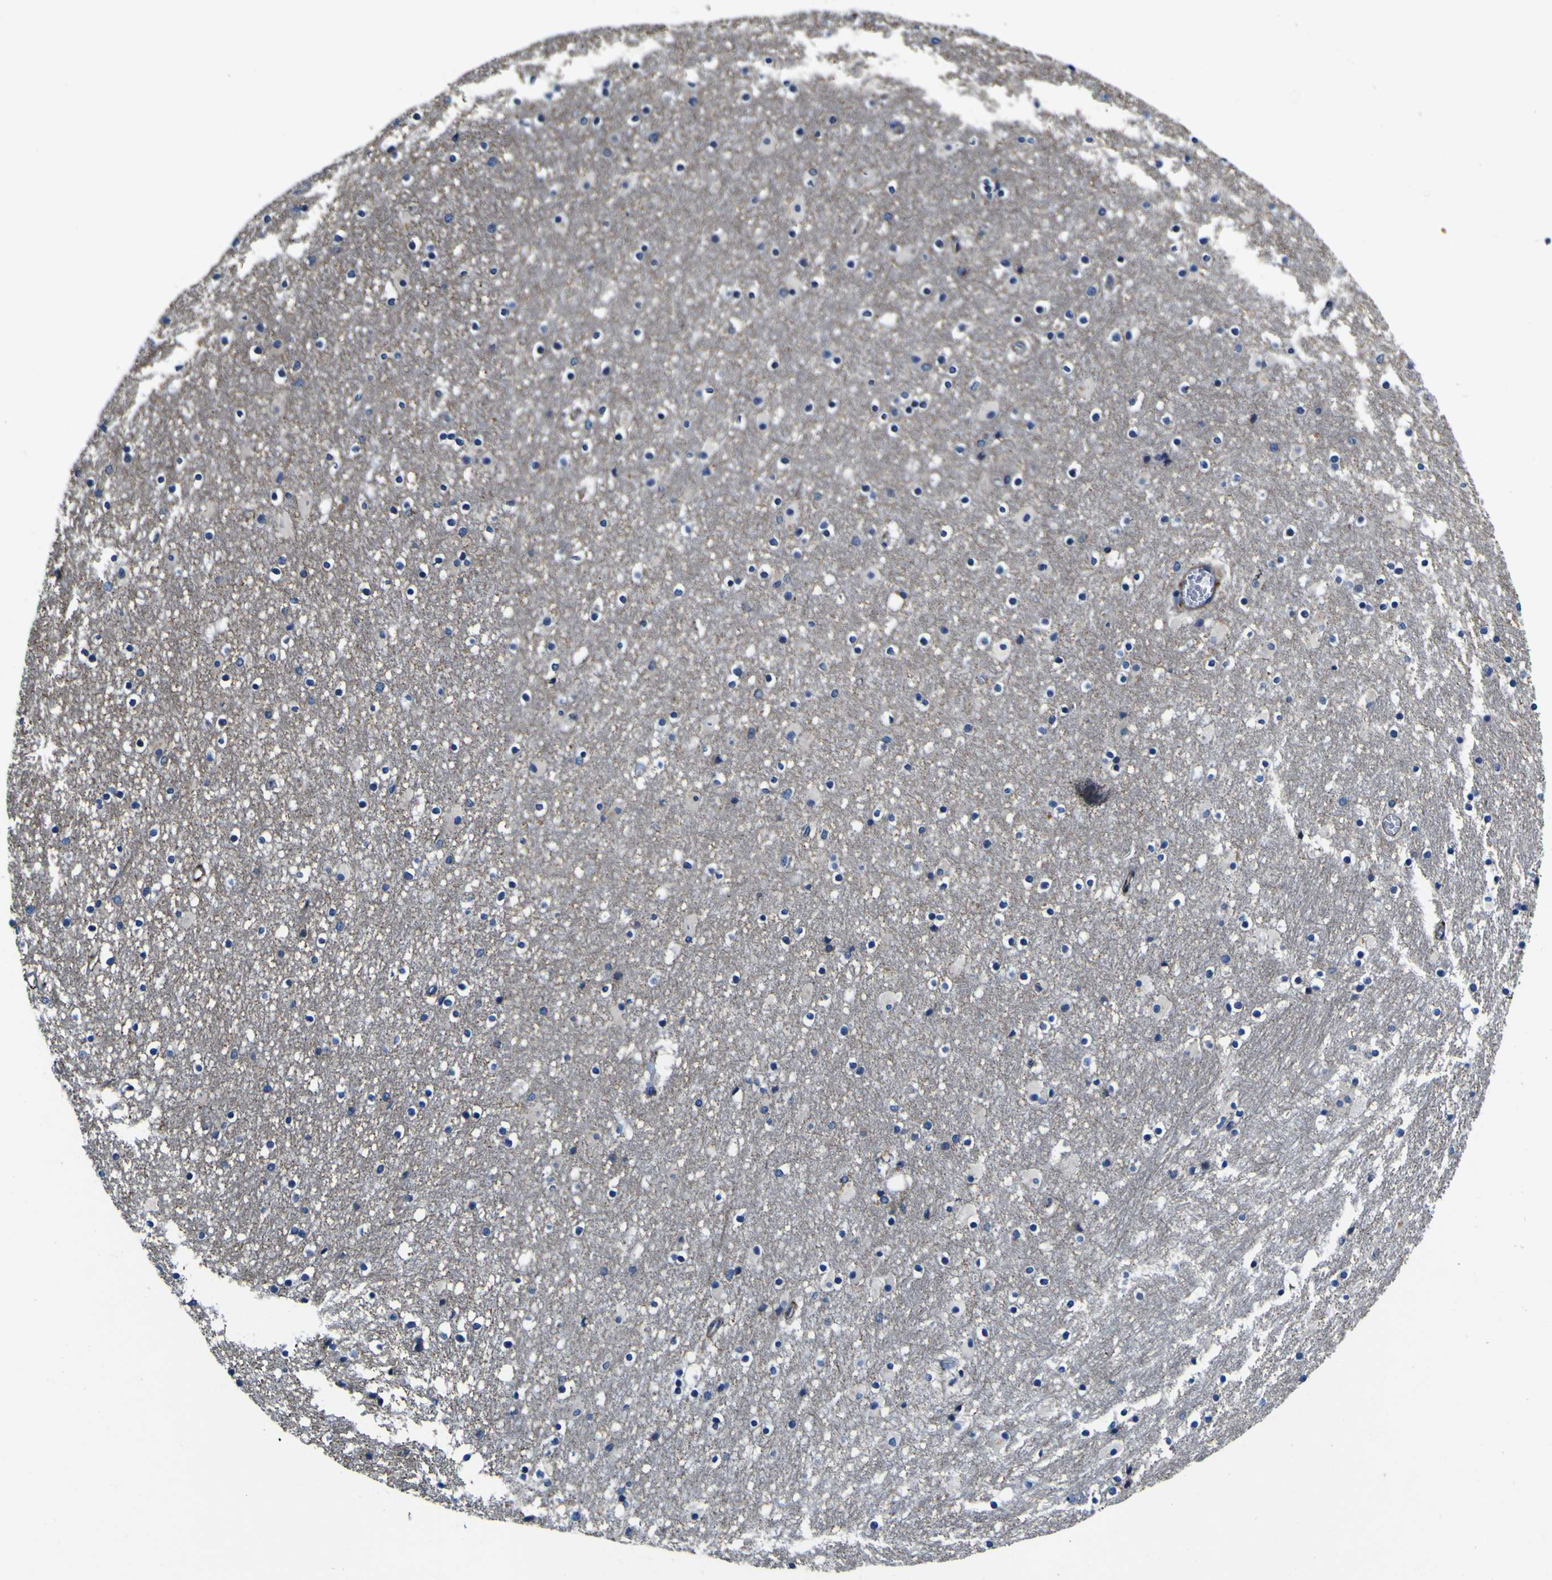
{"staining": {"intensity": "moderate", "quantity": "<25%", "location": "cytoplasmic/membranous"}, "tissue": "caudate", "cell_type": "Glial cells", "image_type": "normal", "snomed": [{"axis": "morphology", "description": "Normal tissue, NOS"}, {"axis": "topography", "description": "Lateral ventricle wall"}], "caption": "Immunohistochemical staining of benign human caudate shows low levels of moderate cytoplasmic/membranous staining in approximately <25% of glial cells. (DAB (3,3'-diaminobenzidine) IHC with brightfield microscopy, high magnification).", "gene": "AGAP3", "patient": {"sex": "male", "age": 45}}